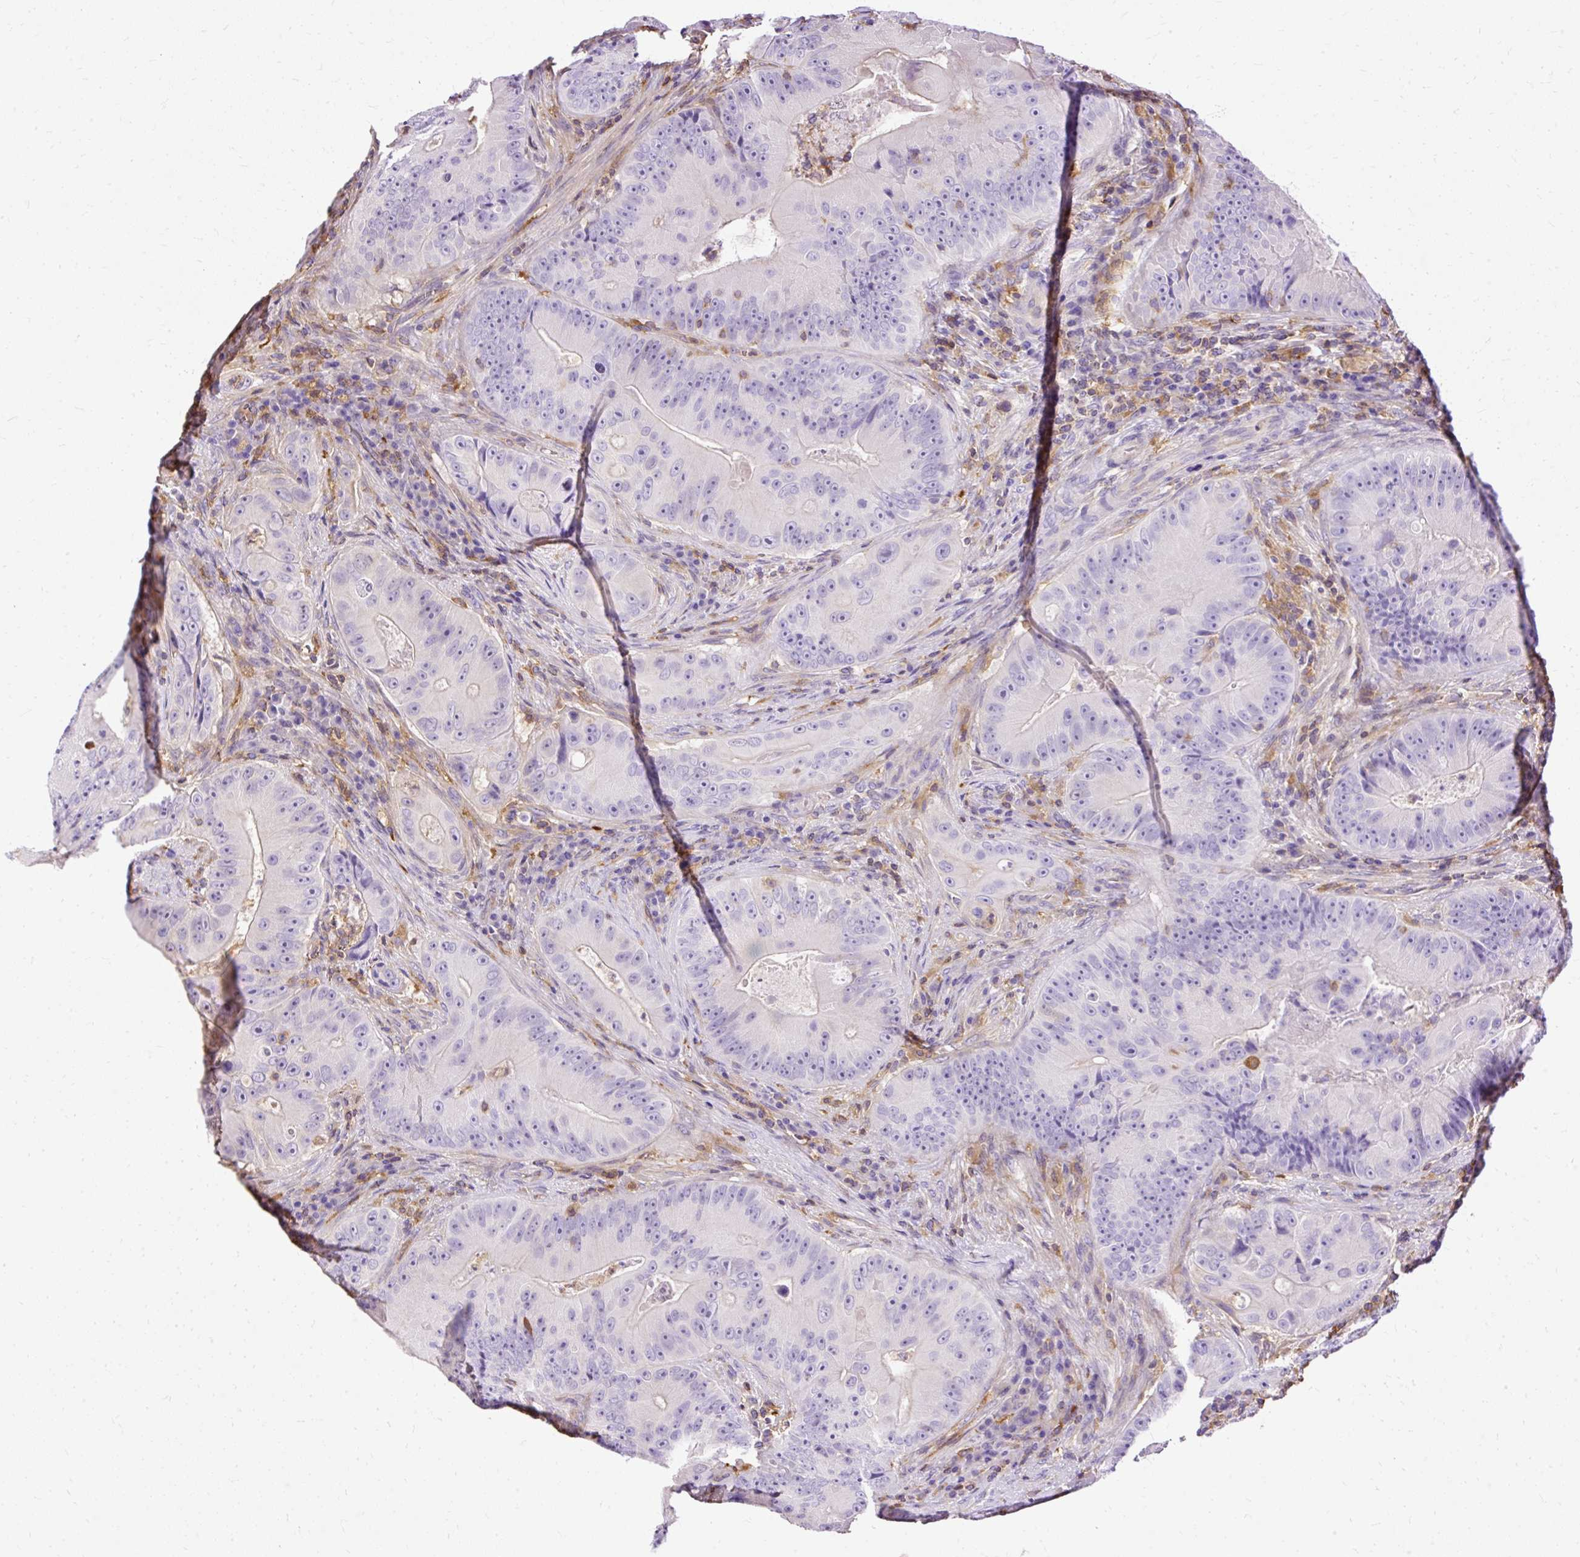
{"staining": {"intensity": "negative", "quantity": "none", "location": "none"}, "tissue": "colorectal cancer", "cell_type": "Tumor cells", "image_type": "cancer", "snomed": [{"axis": "morphology", "description": "Adenocarcinoma, NOS"}, {"axis": "topography", "description": "Colon"}], "caption": "Immunohistochemical staining of adenocarcinoma (colorectal) demonstrates no significant staining in tumor cells. (Brightfield microscopy of DAB (3,3'-diaminobenzidine) immunohistochemistry at high magnification).", "gene": "TWF2", "patient": {"sex": "female", "age": 86}}